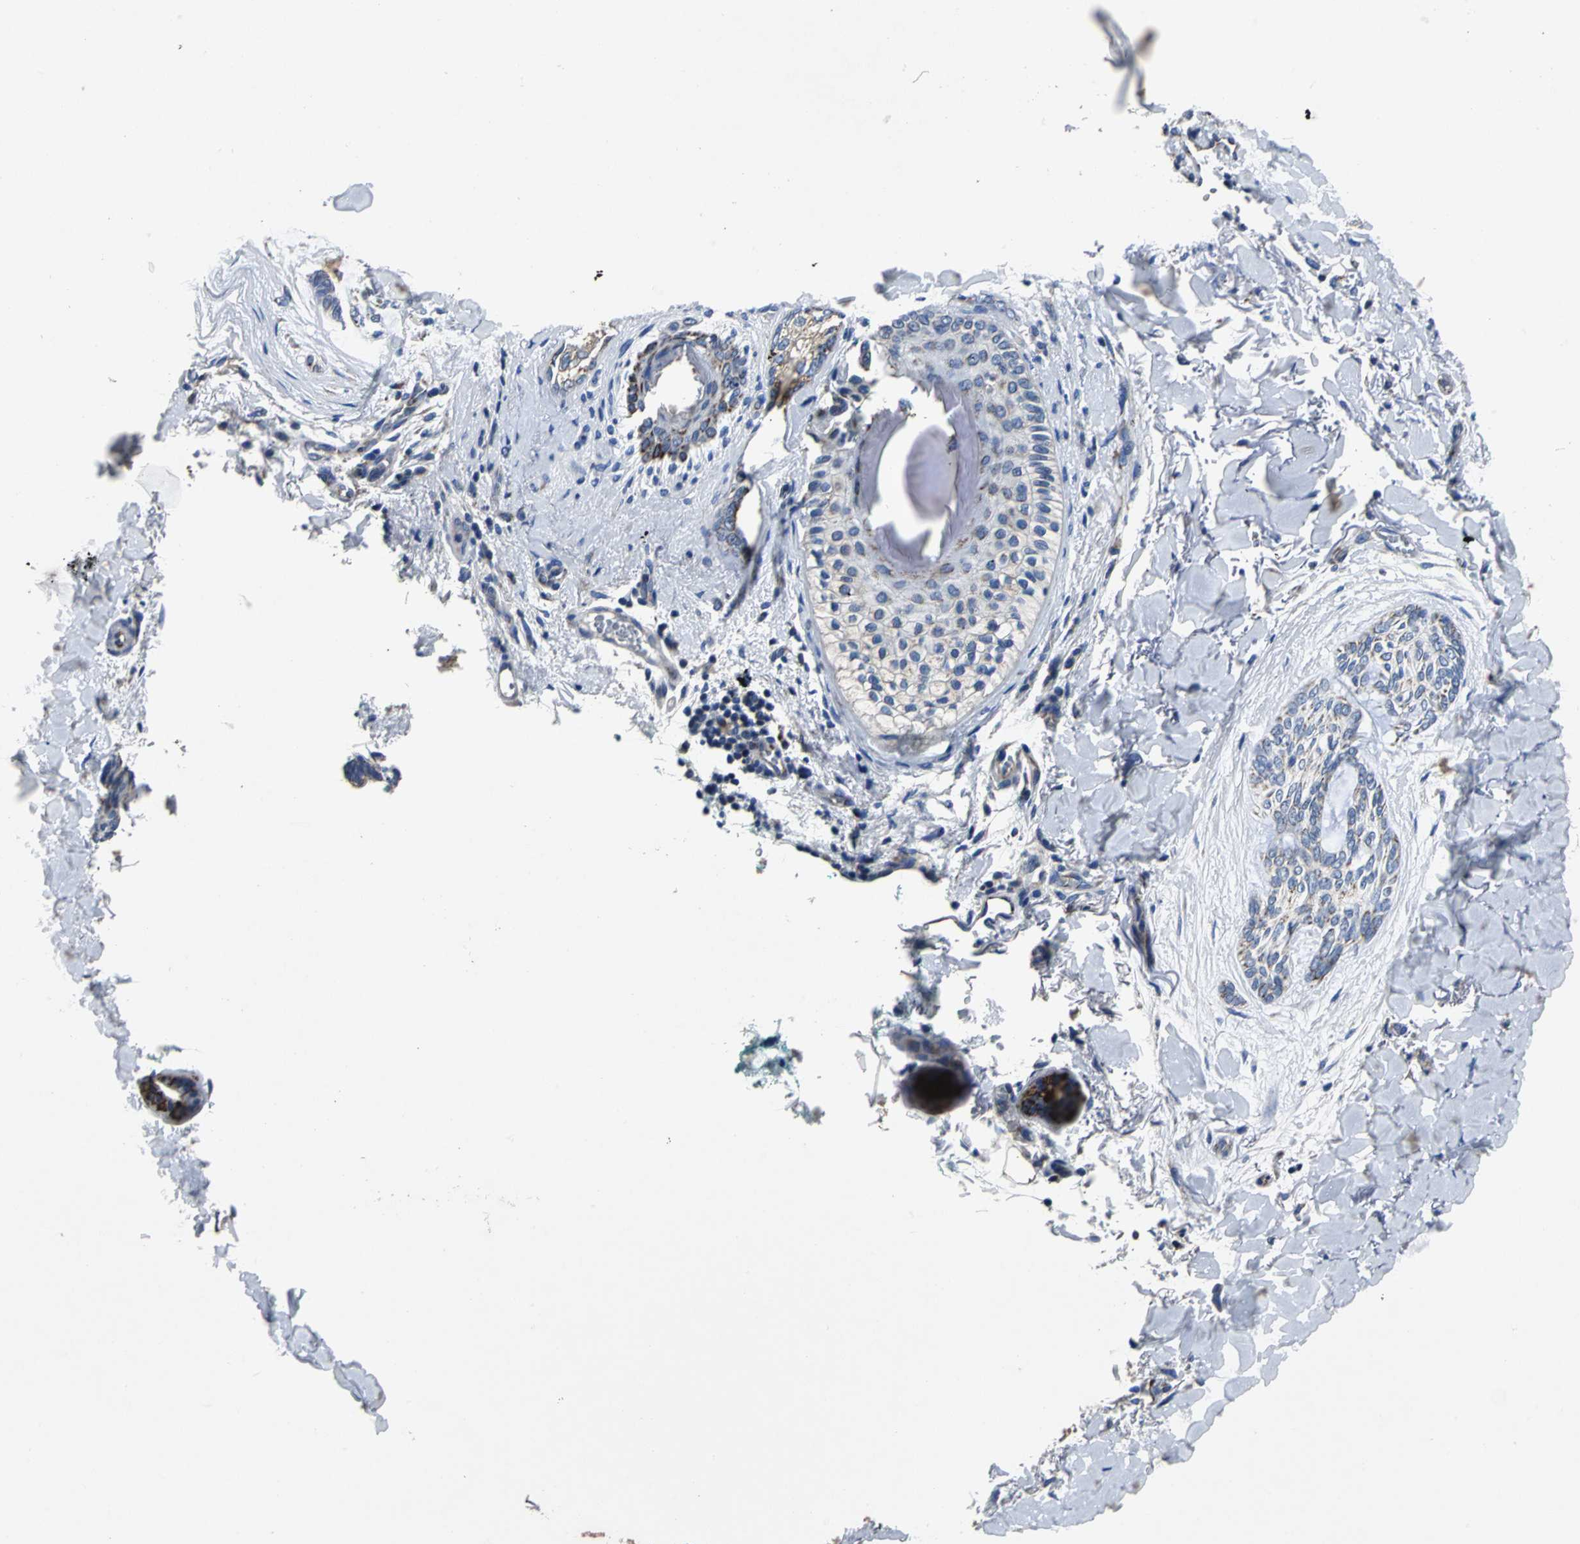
{"staining": {"intensity": "negative", "quantity": "none", "location": "none"}, "tissue": "skin cancer", "cell_type": "Tumor cells", "image_type": "cancer", "snomed": [{"axis": "morphology", "description": "Normal tissue, NOS"}, {"axis": "morphology", "description": "Basal cell carcinoma"}, {"axis": "topography", "description": "Skin"}], "caption": "An image of human basal cell carcinoma (skin) is negative for staining in tumor cells.", "gene": "IFI6", "patient": {"sex": "female", "age": 71}}